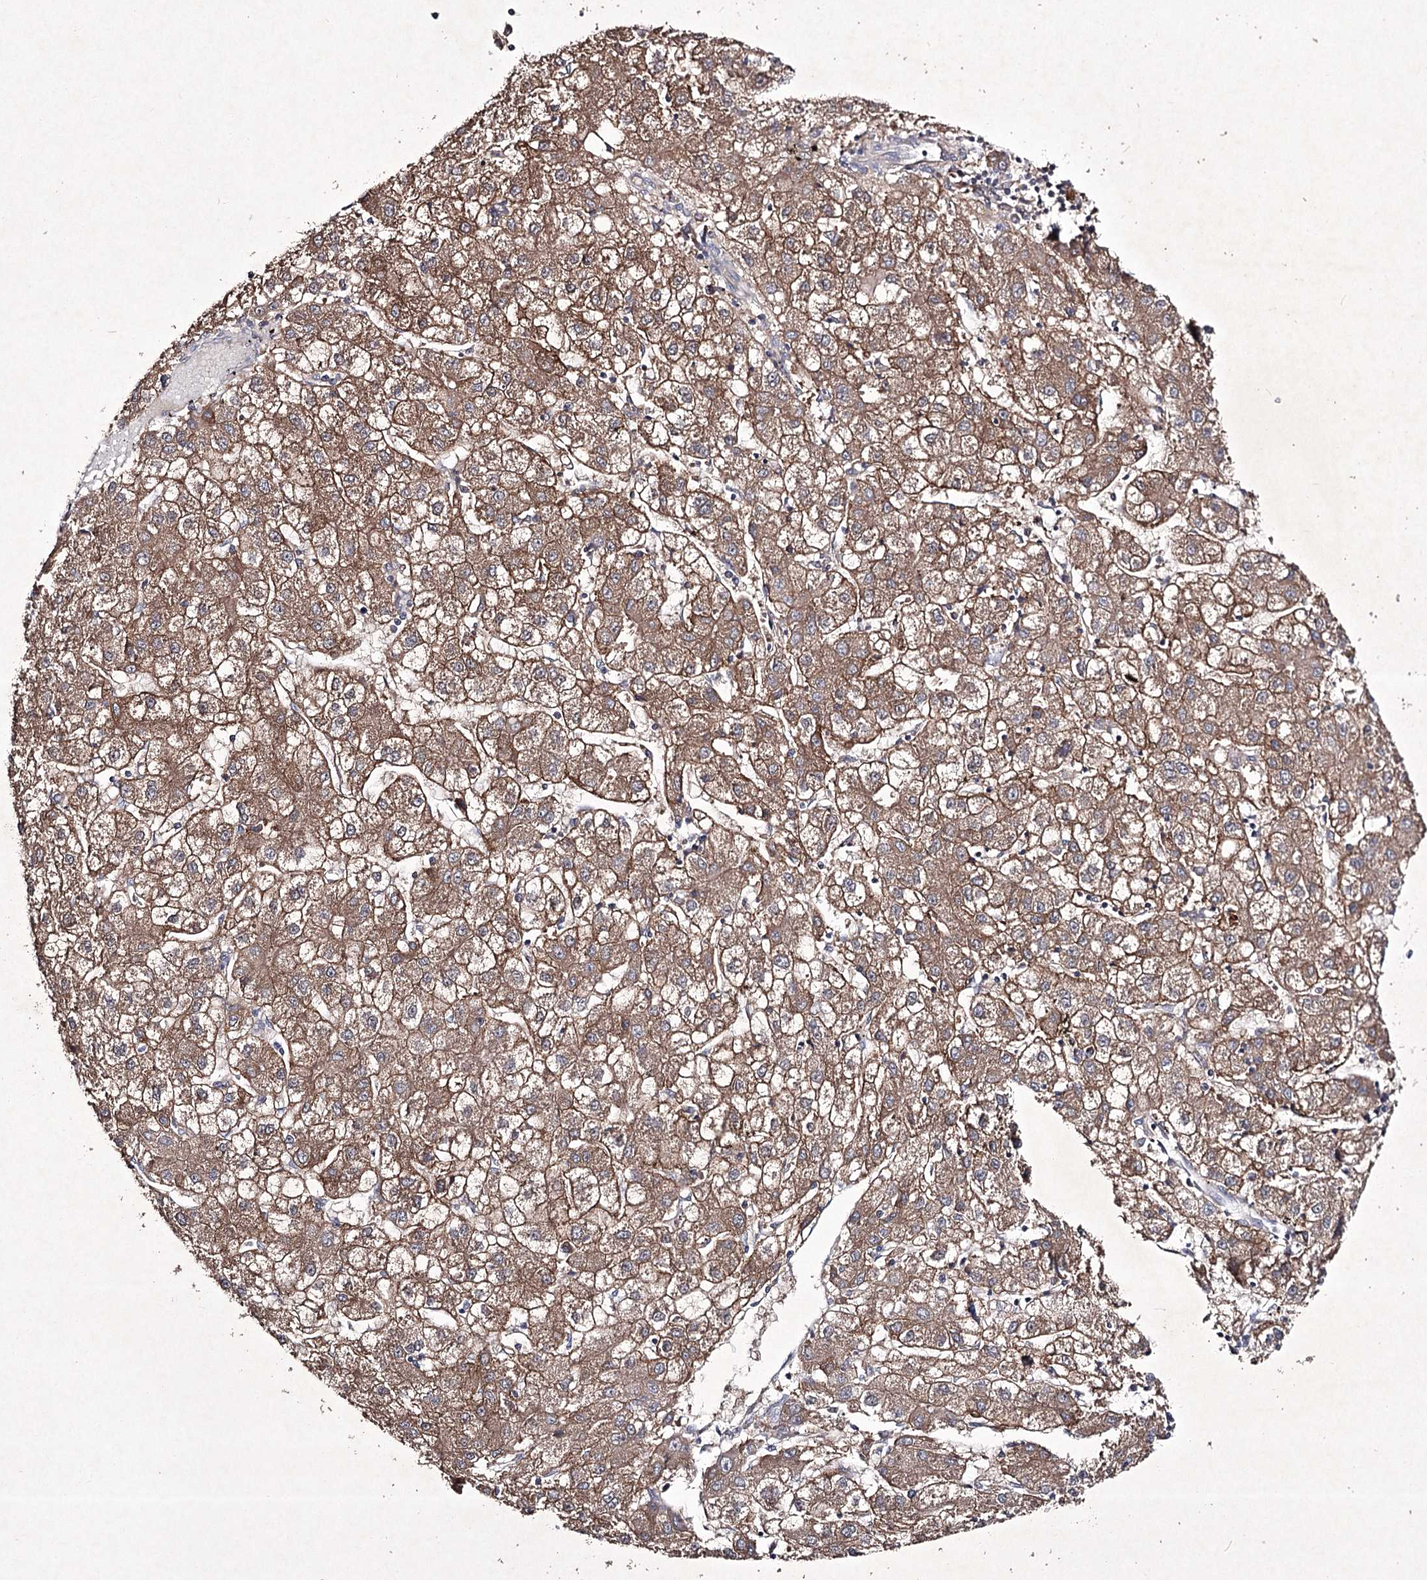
{"staining": {"intensity": "moderate", "quantity": ">75%", "location": "cytoplasmic/membranous"}, "tissue": "liver cancer", "cell_type": "Tumor cells", "image_type": "cancer", "snomed": [{"axis": "morphology", "description": "Carcinoma, Hepatocellular, NOS"}, {"axis": "topography", "description": "Liver"}], "caption": "This is an image of immunohistochemistry staining of liver cancer, which shows moderate staining in the cytoplasmic/membranous of tumor cells.", "gene": "SEMA4G", "patient": {"sex": "male", "age": 72}}